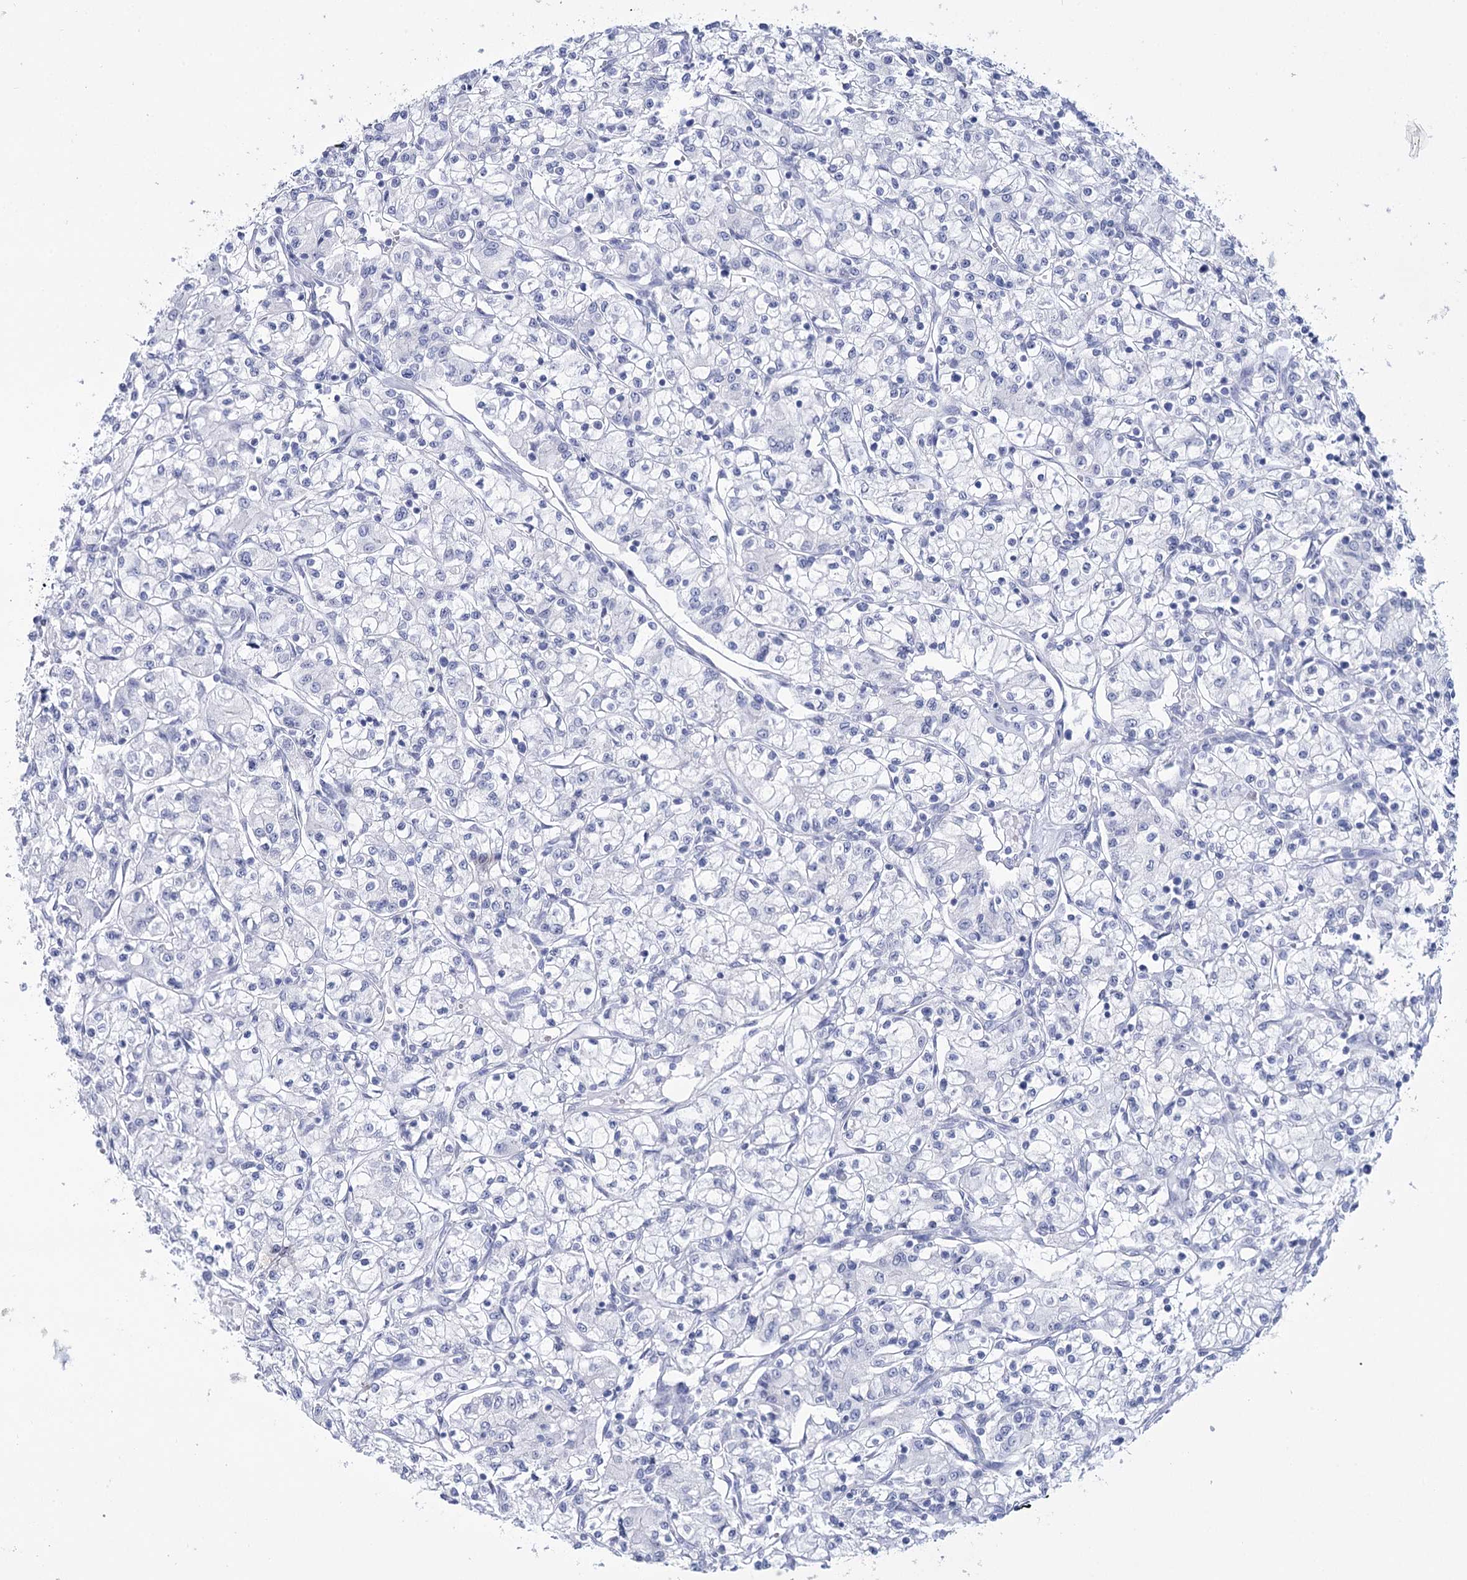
{"staining": {"intensity": "negative", "quantity": "none", "location": "none"}, "tissue": "renal cancer", "cell_type": "Tumor cells", "image_type": "cancer", "snomed": [{"axis": "morphology", "description": "Adenocarcinoma, NOS"}, {"axis": "topography", "description": "Kidney"}], "caption": "IHC micrograph of human renal cancer (adenocarcinoma) stained for a protein (brown), which displays no expression in tumor cells.", "gene": "RNF186", "patient": {"sex": "female", "age": 59}}